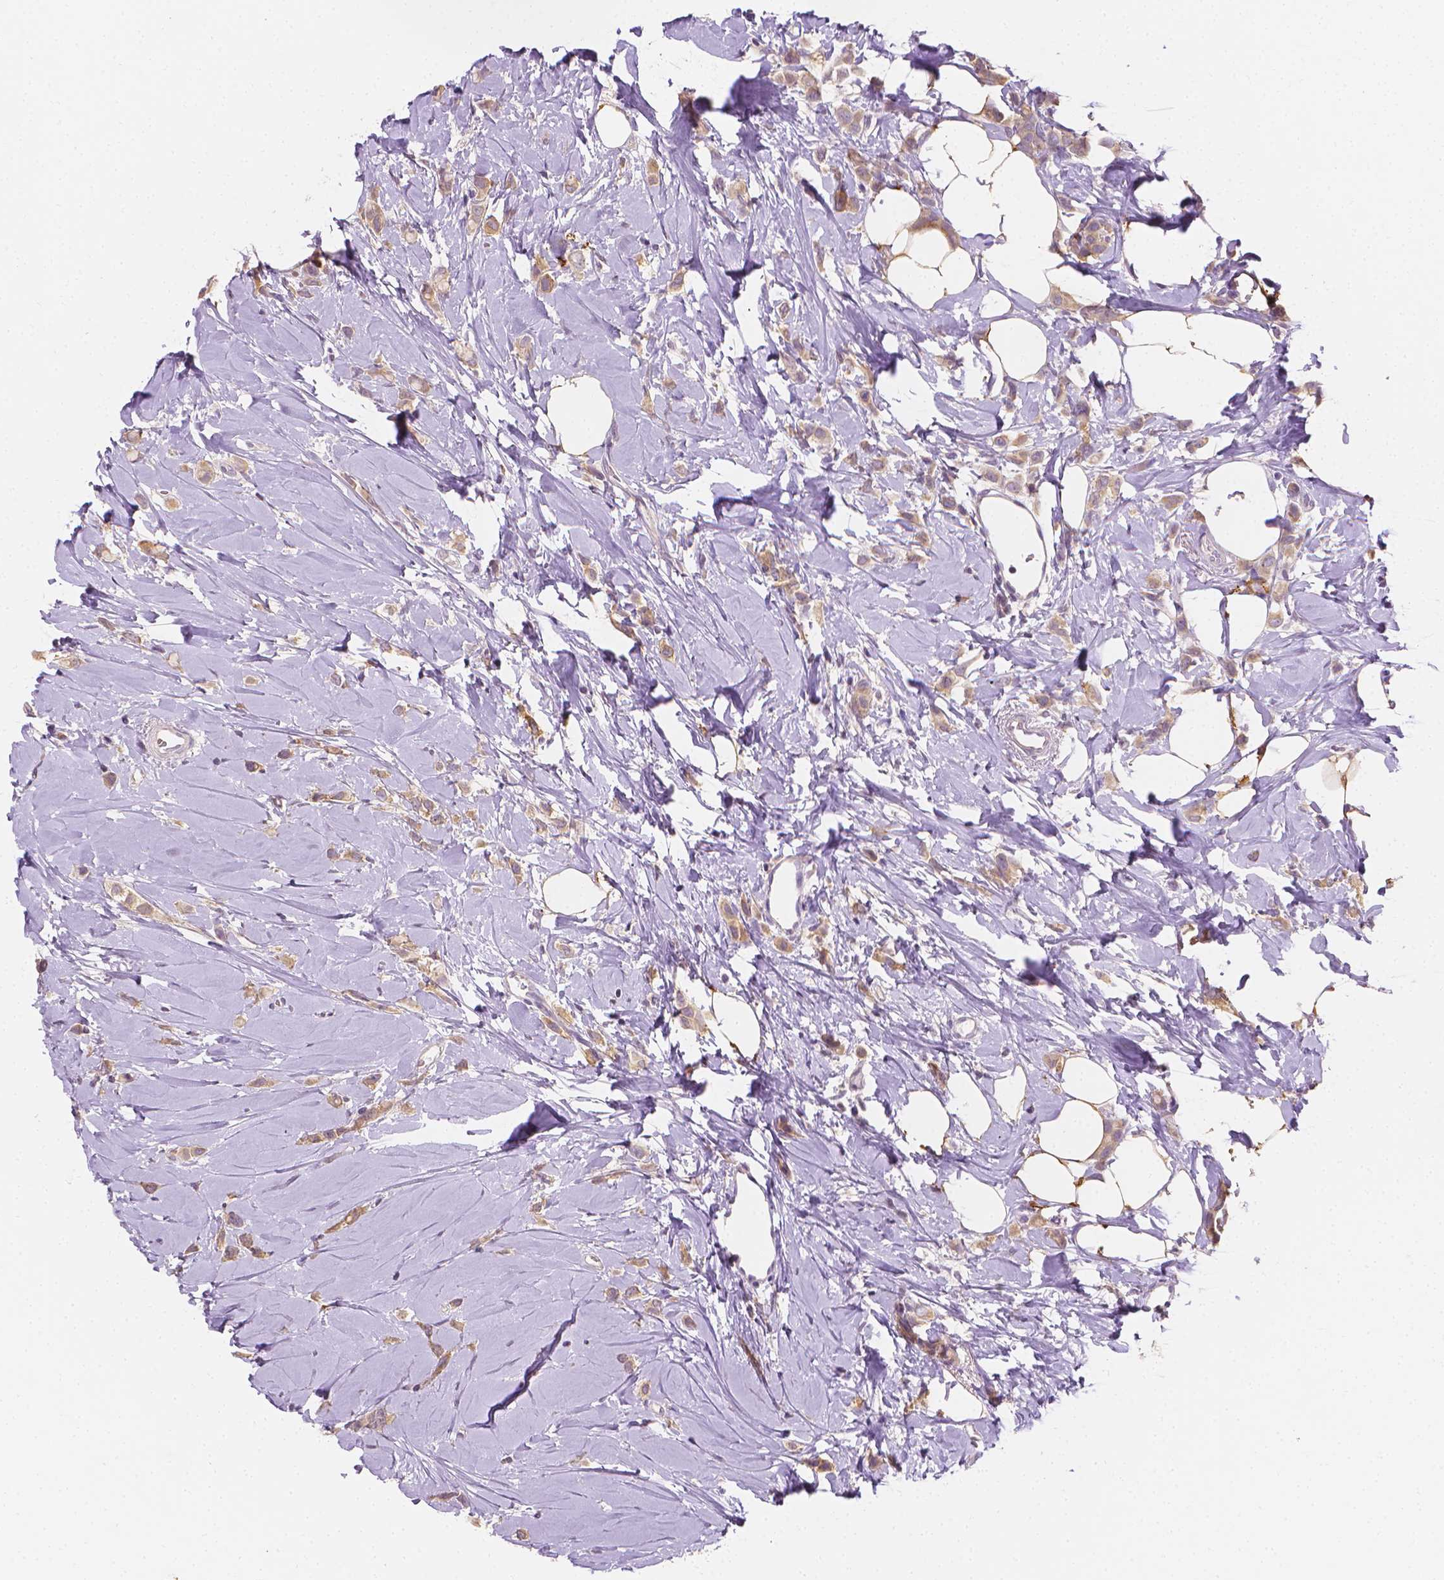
{"staining": {"intensity": "weak", "quantity": ">75%", "location": "cytoplasmic/membranous"}, "tissue": "breast cancer", "cell_type": "Tumor cells", "image_type": "cancer", "snomed": [{"axis": "morphology", "description": "Lobular carcinoma"}, {"axis": "topography", "description": "Breast"}], "caption": "Human lobular carcinoma (breast) stained with a brown dye exhibits weak cytoplasmic/membranous positive positivity in about >75% of tumor cells.", "gene": "FASN", "patient": {"sex": "female", "age": 66}}